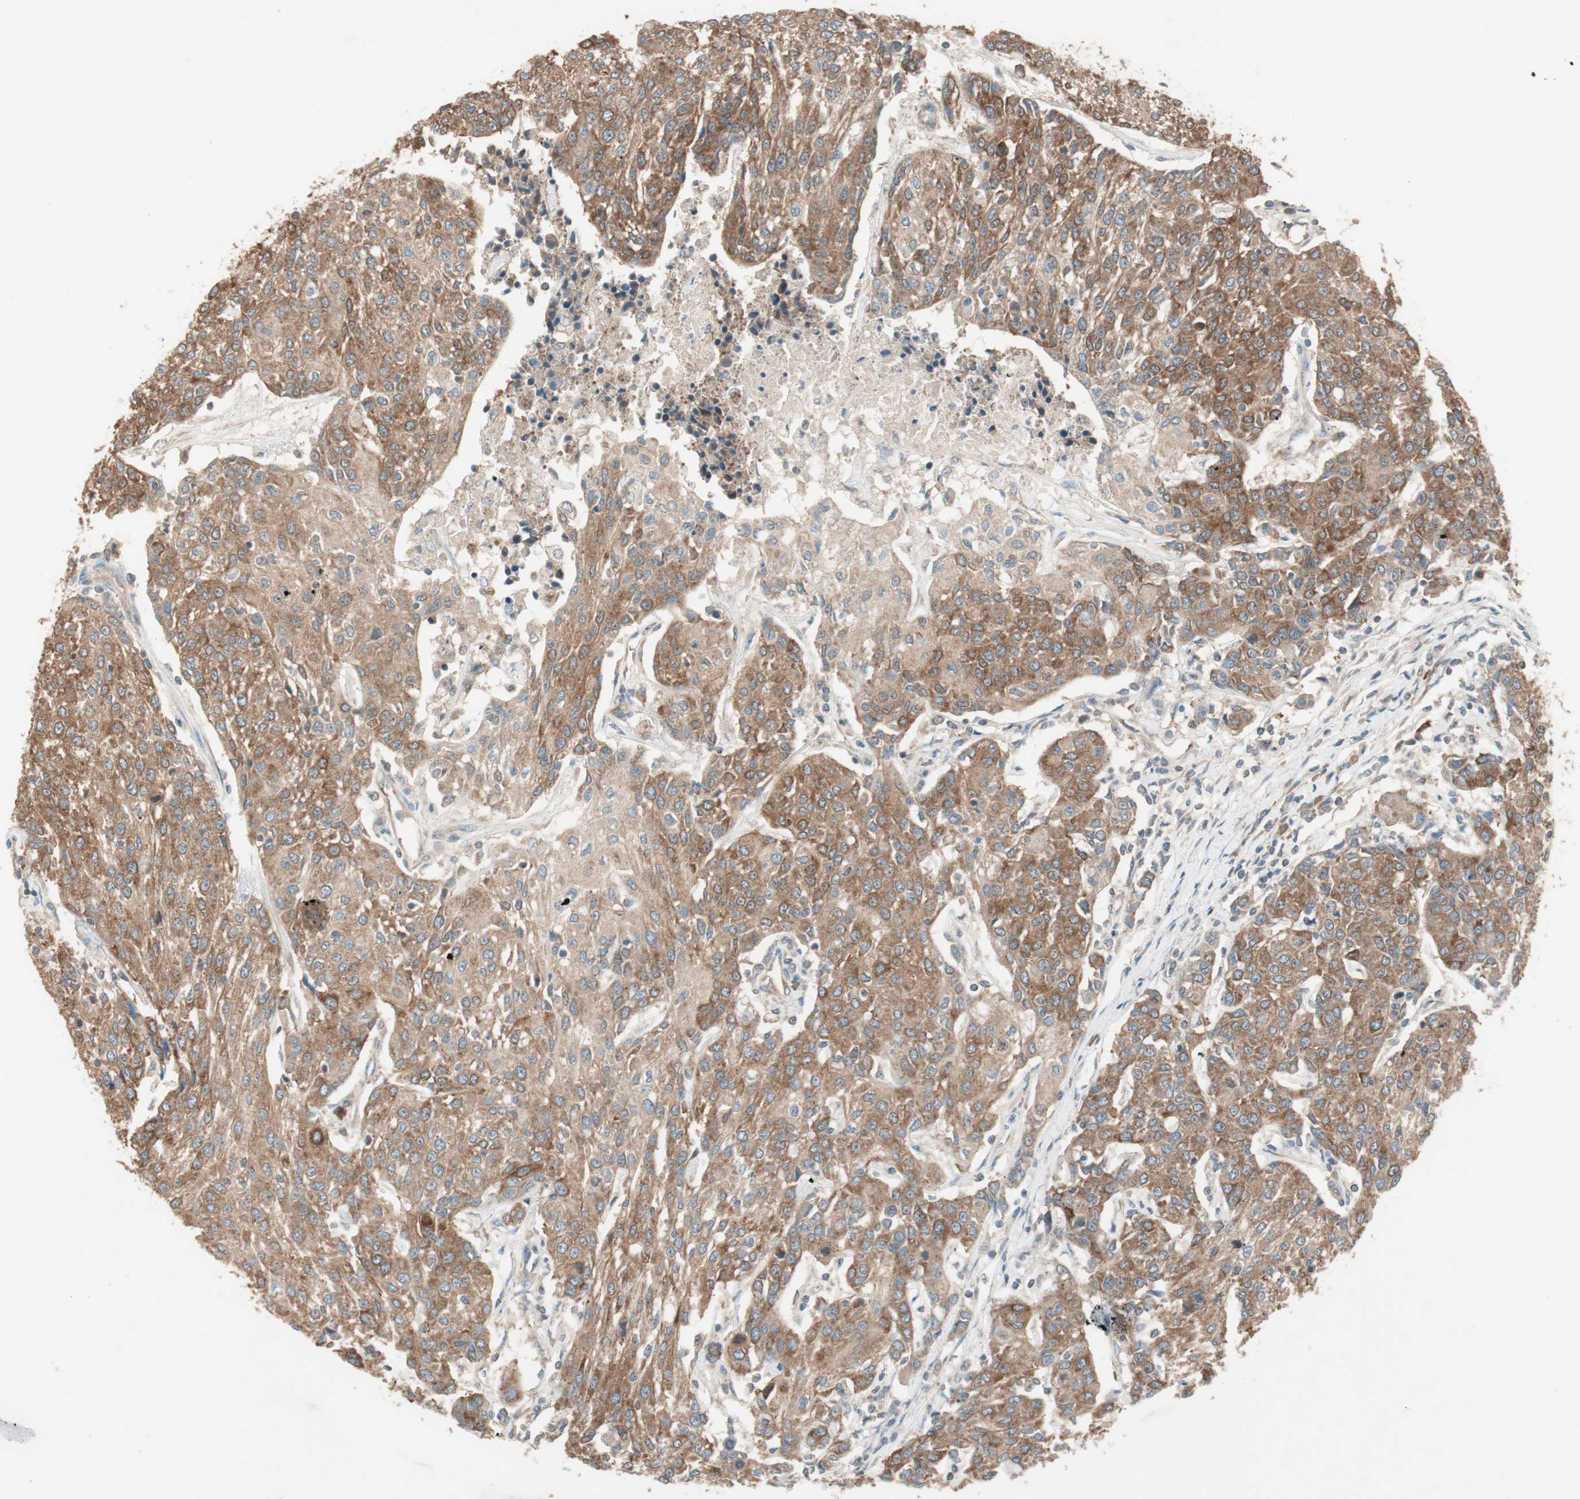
{"staining": {"intensity": "strong", "quantity": ">75%", "location": "cytoplasmic/membranous"}, "tissue": "urothelial cancer", "cell_type": "Tumor cells", "image_type": "cancer", "snomed": [{"axis": "morphology", "description": "Urothelial carcinoma, High grade"}, {"axis": "topography", "description": "Urinary bladder"}], "caption": "Strong cytoplasmic/membranous expression for a protein is appreciated in approximately >75% of tumor cells of urothelial cancer using immunohistochemistry (IHC).", "gene": "CC2D1A", "patient": {"sex": "female", "age": 85}}